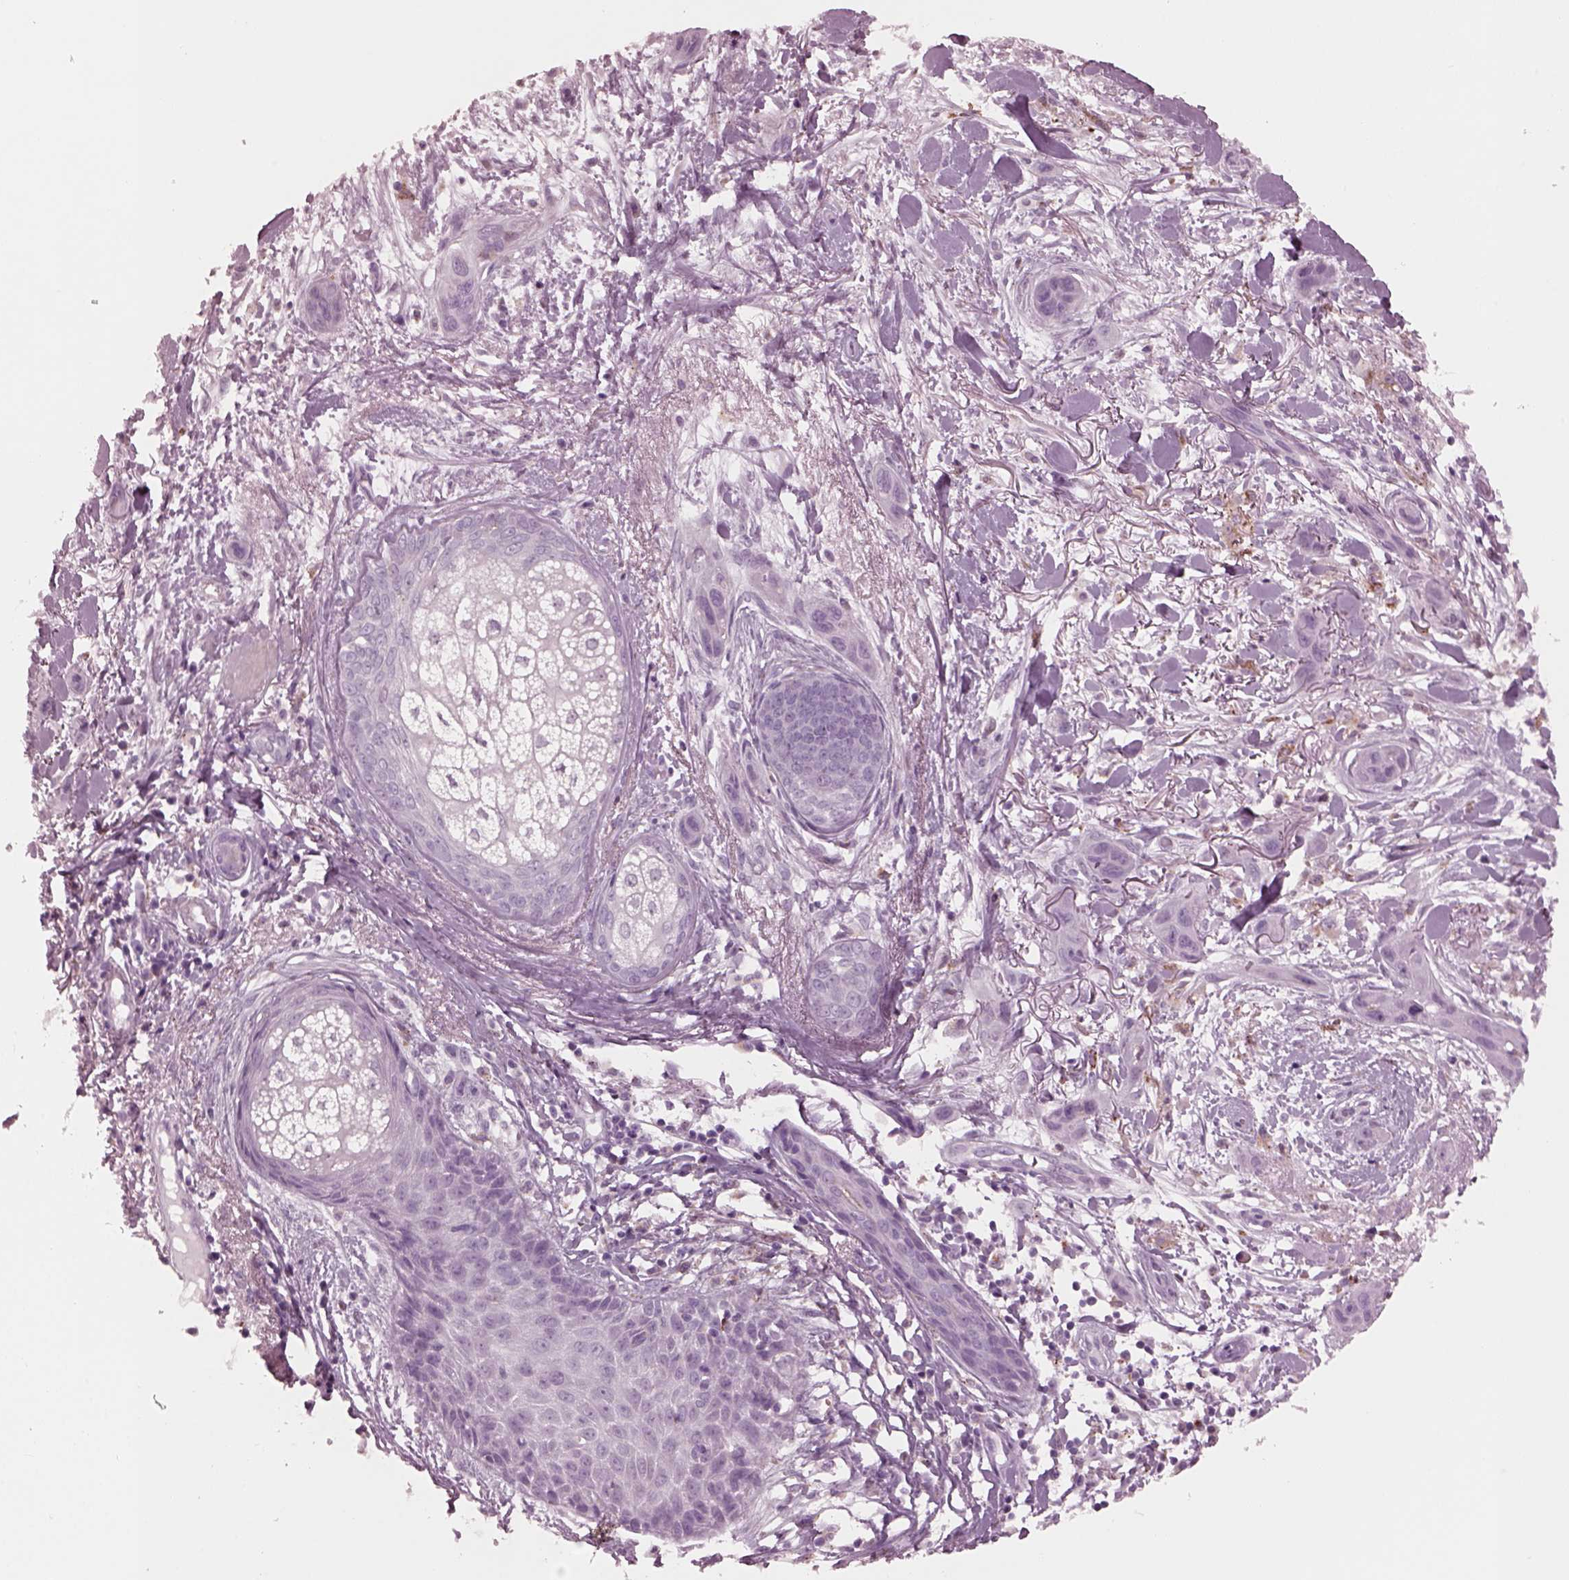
{"staining": {"intensity": "negative", "quantity": "none", "location": "none"}, "tissue": "skin cancer", "cell_type": "Tumor cells", "image_type": "cancer", "snomed": [{"axis": "morphology", "description": "Squamous cell carcinoma, NOS"}, {"axis": "topography", "description": "Skin"}], "caption": "IHC micrograph of neoplastic tissue: human skin cancer stained with DAB (3,3'-diaminobenzidine) reveals no significant protein positivity in tumor cells.", "gene": "SLAMF8", "patient": {"sex": "male", "age": 79}}